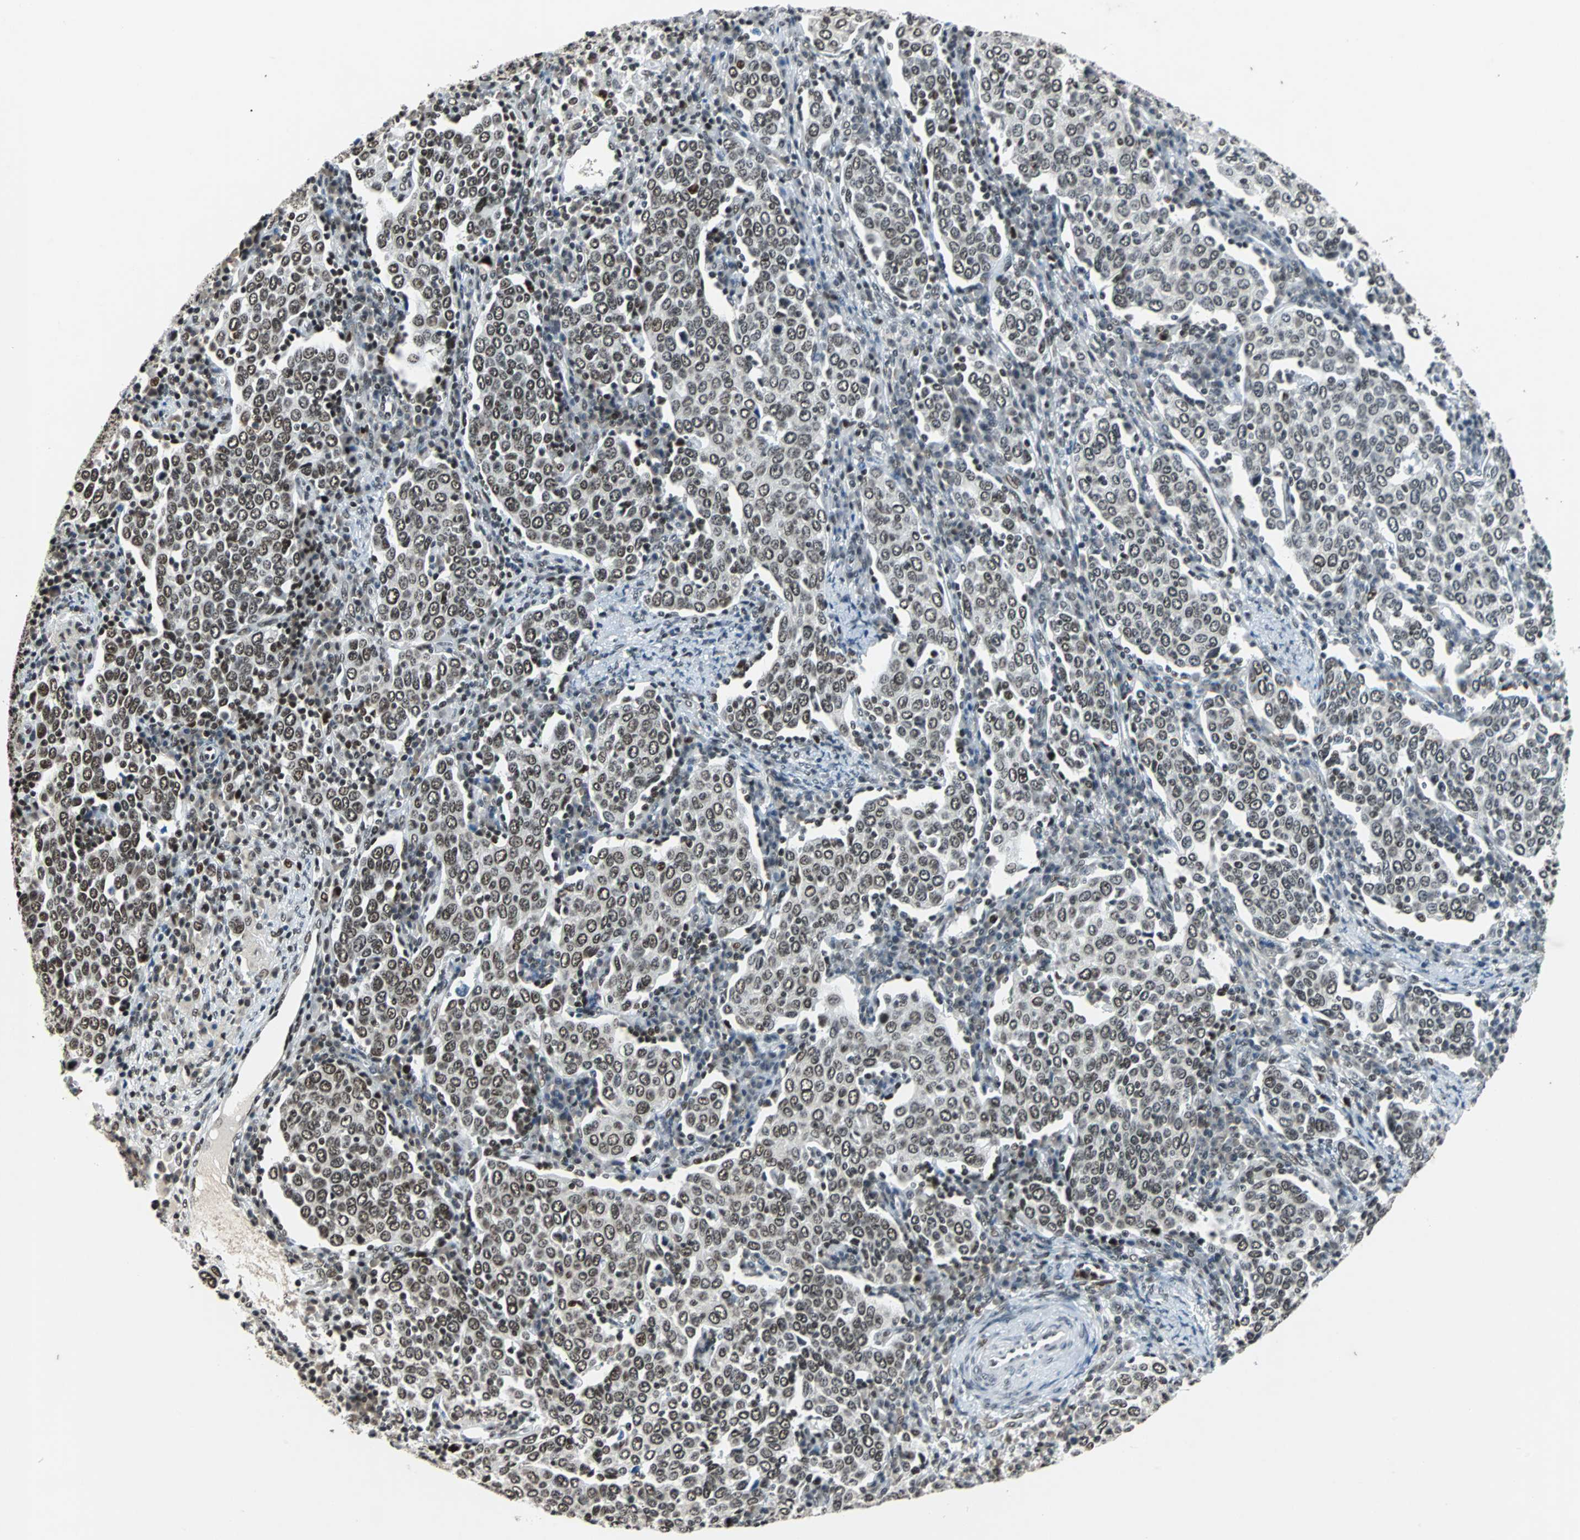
{"staining": {"intensity": "moderate", "quantity": ">75%", "location": "nuclear"}, "tissue": "cervical cancer", "cell_type": "Tumor cells", "image_type": "cancer", "snomed": [{"axis": "morphology", "description": "Squamous cell carcinoma, NOS"}, {"axis": "topography", "description": "Cervix"}], "caption": "Human cervical cancer (squamous cell carcinoma) stained for a protein (brown) displays moderate nuclear positive positivity in approximately >75% of tumor cells.", "gene": "GATAD2A", "patient": {"sex": "female", "age": 40}}